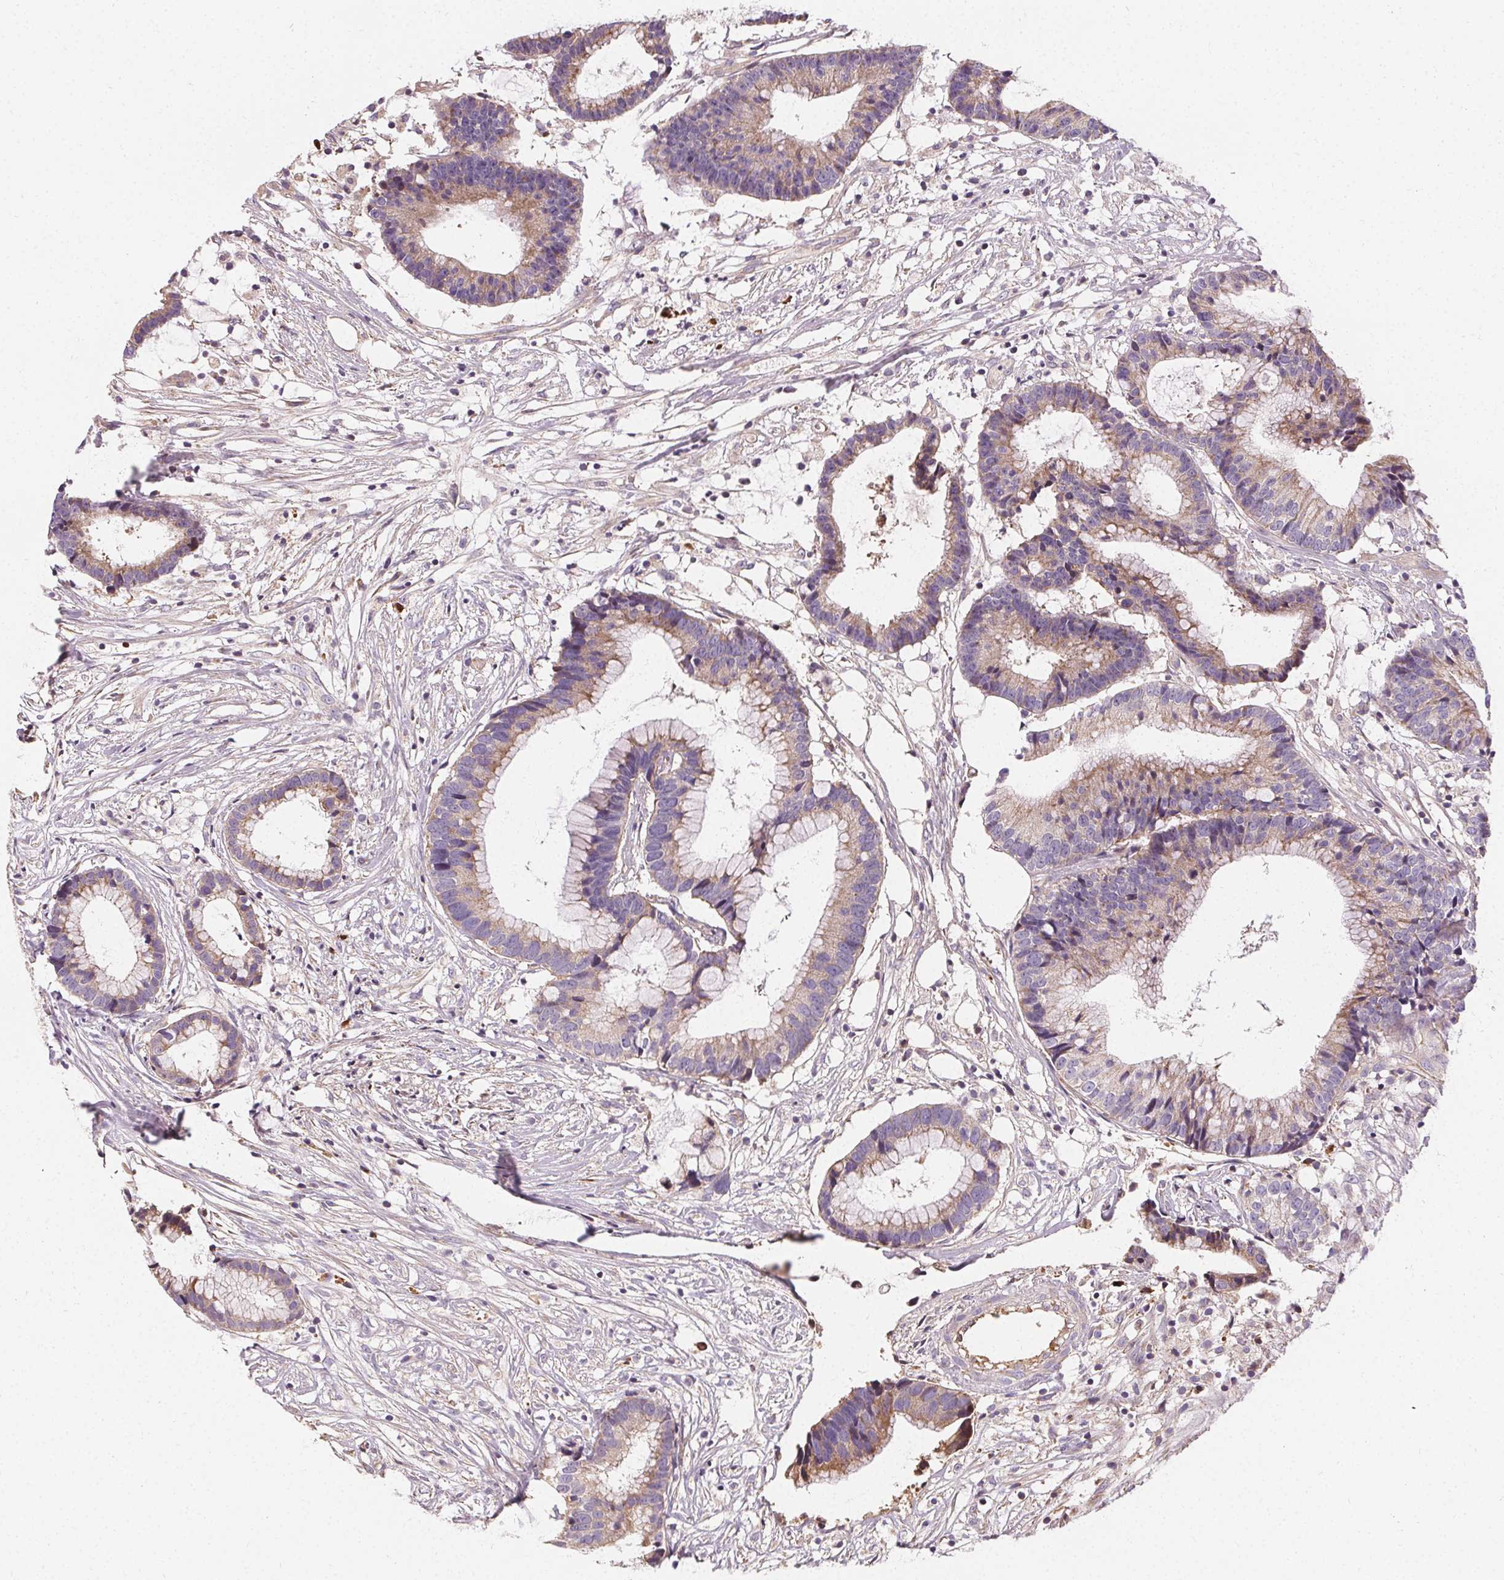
{"staining": {"intensity": "weak", "quantity": ">75%", "location": "cytoplasmic/membranous"}, "tissue": "colorectal cancer", "cell_type": "Tumor cells", "image_type": "cancer", "snomed": [{"axis": "morphology", "description": "Adenocarcinoma, NOS"}, {"axis": "topography", "description": "Colon"}], "caption": "This photomicrograph demonstrates IHC staining of colorectal cancer (adenocarcinoma), with low weak cytoplasmic/membranous positivity in approximately >75% of tumor cells.", "gene": "APLP1", "patient": {"sex": "female", "age": 78}}